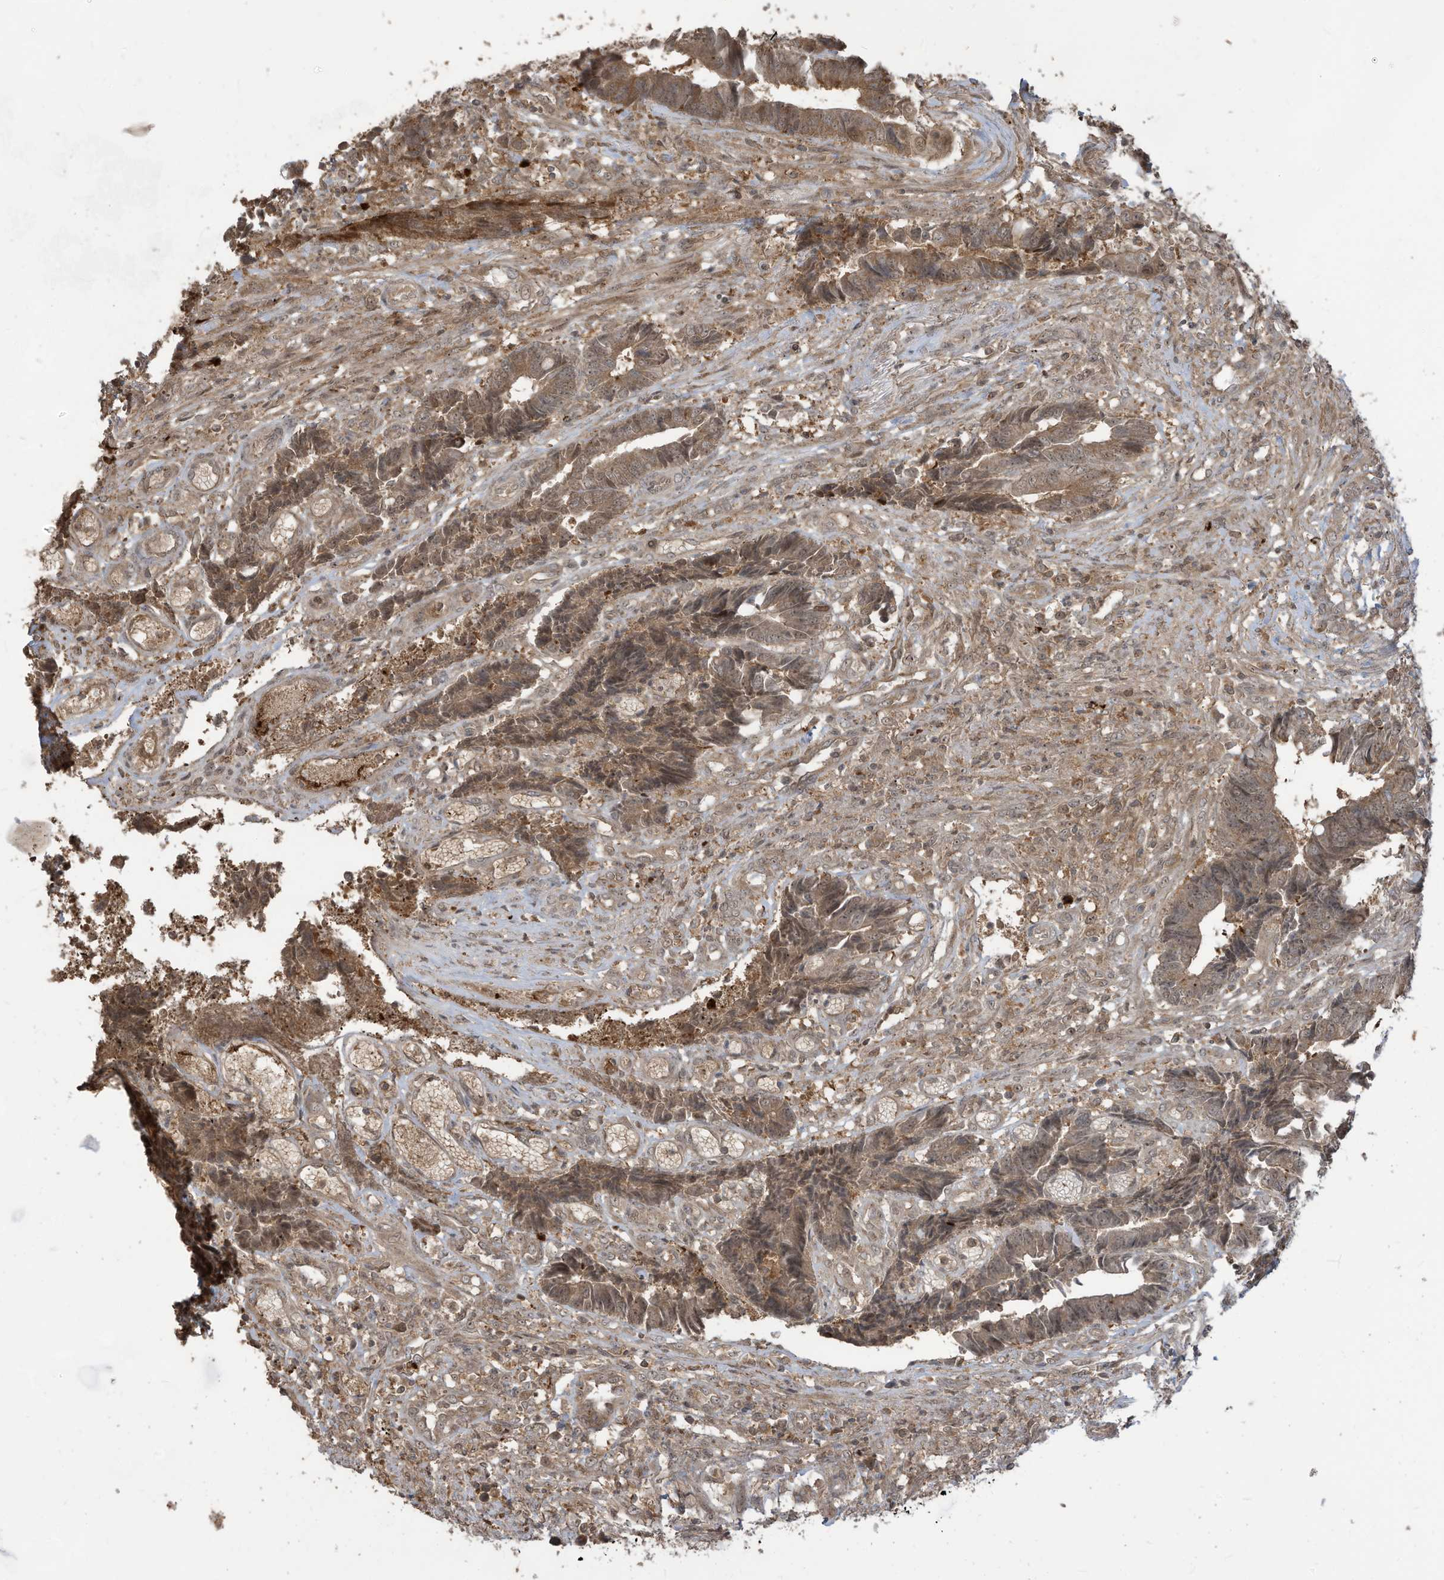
{"staining": {"intensity": "moderate", "quantity": ">75%", "location": "cytoplasmic/membranous"}, "tissue": "colorectal cancer", "cell_type": "Tumor cells", "image_type": "cancer", "snomed": [{"axis": "morphology", "description": "Adenocarcinoma, NOS"}, {"axis": "topography", "description": "Rectum"}], "caption": "Immunohistochemistry photomicrograph of colorectal cancer (adenocarcinoma) stained for a protein (brown), which displays medium levels of moderate cytoplasmic/membranous positivity in approximately >75% of tumor cells.", "gene": "CARF", "patient": {"sex": "male", "age": 84}}